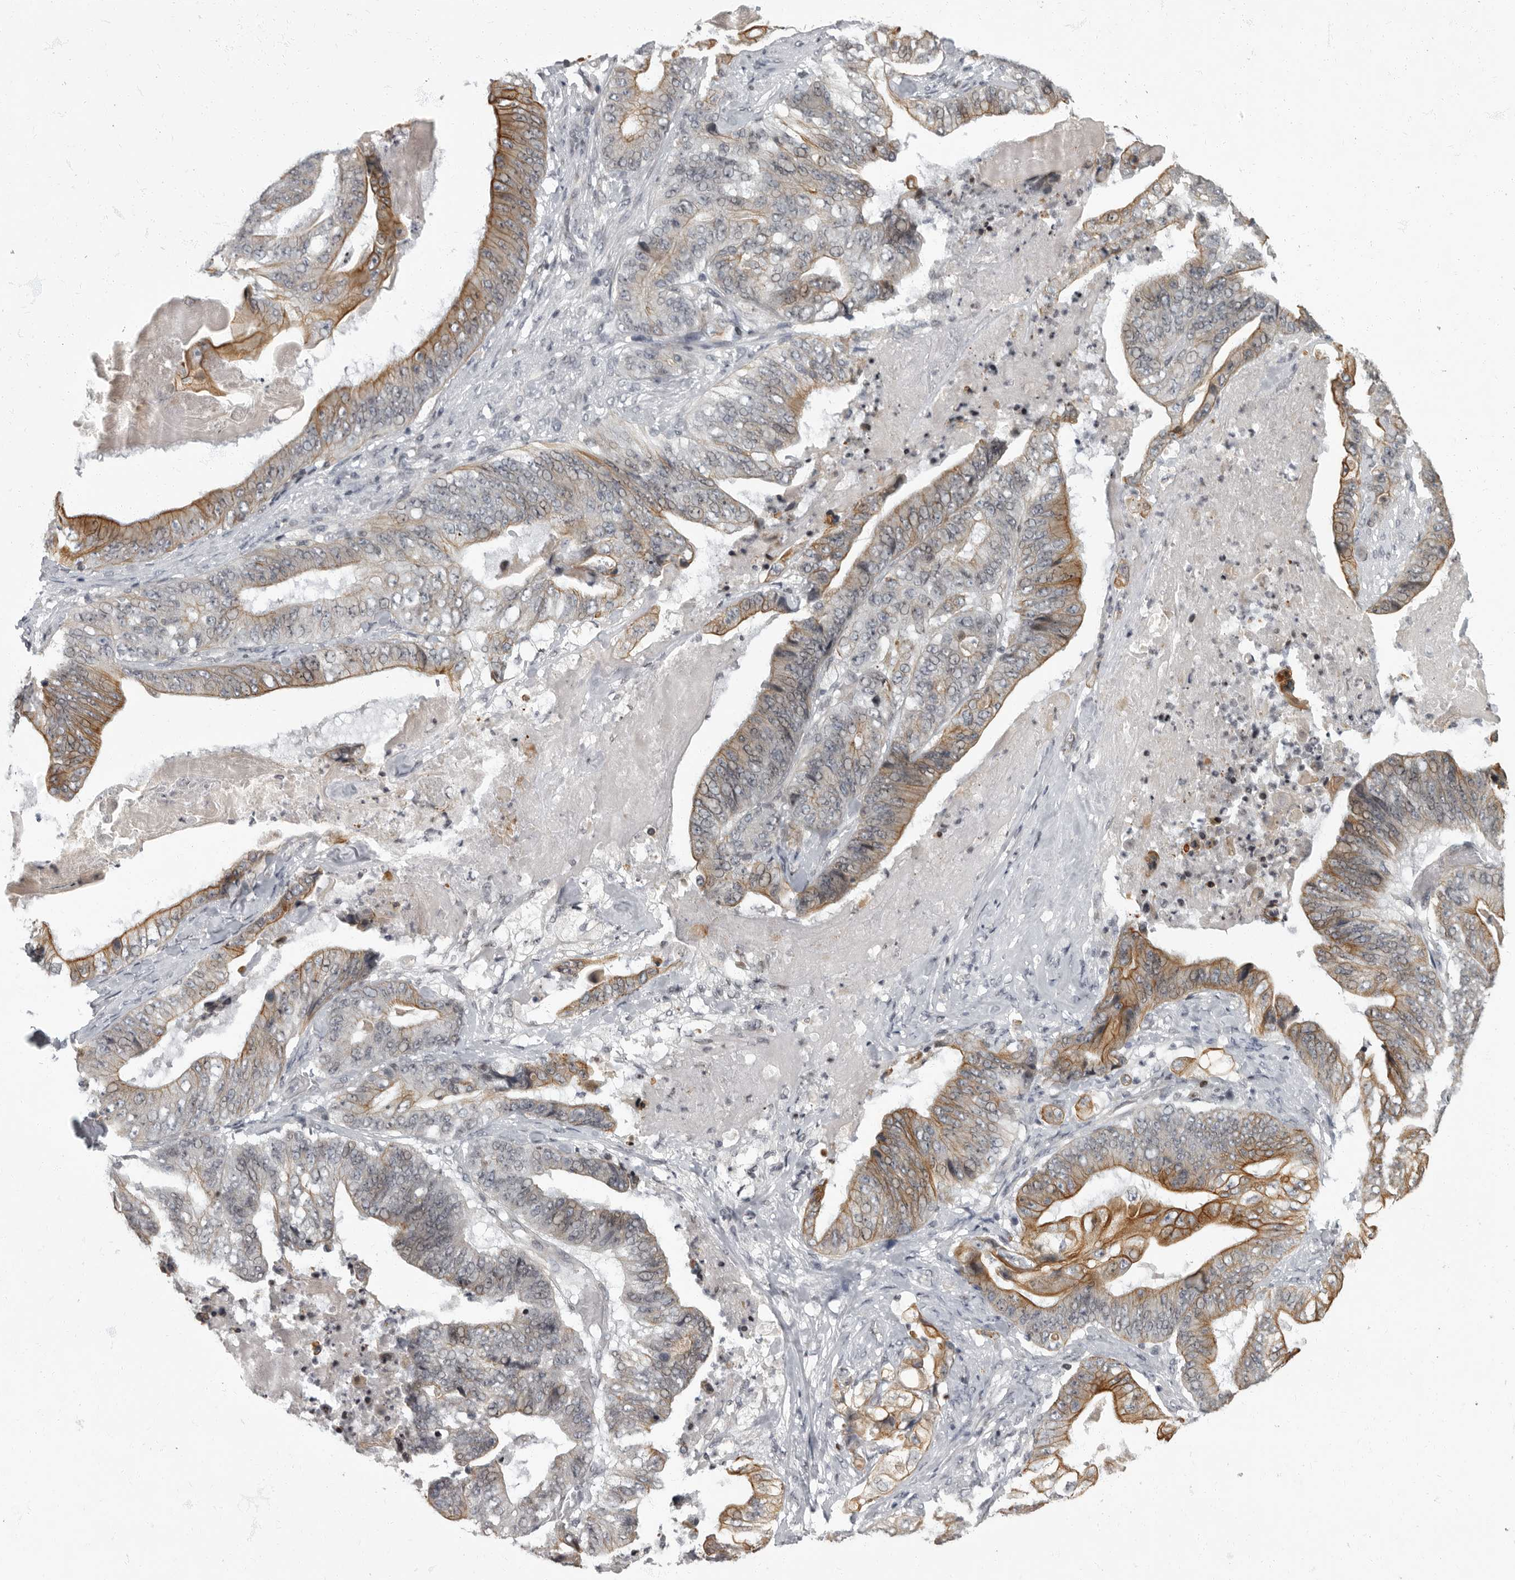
{"staining": {"intensity": "moderate", "quantity": ">75%", "location": "cytoplasmic/membranous"}, "tissue": "stomach cancer", "cell_type": "Tumor cells", "image_type": "cancer", "snomed": [{"axis": "morphology", "description": "Adenocarcinoma, NOS"}, {"axis": "topography", "description": "Stomach"}], "caption": "Protein expression analysis of human stomach adenocarcinoma reveals moderate cytoplasmic/membranous staining in about >75% of tumor cells.", "gene": "EVI5", "patient": {"sex": "female", "age": 73}}